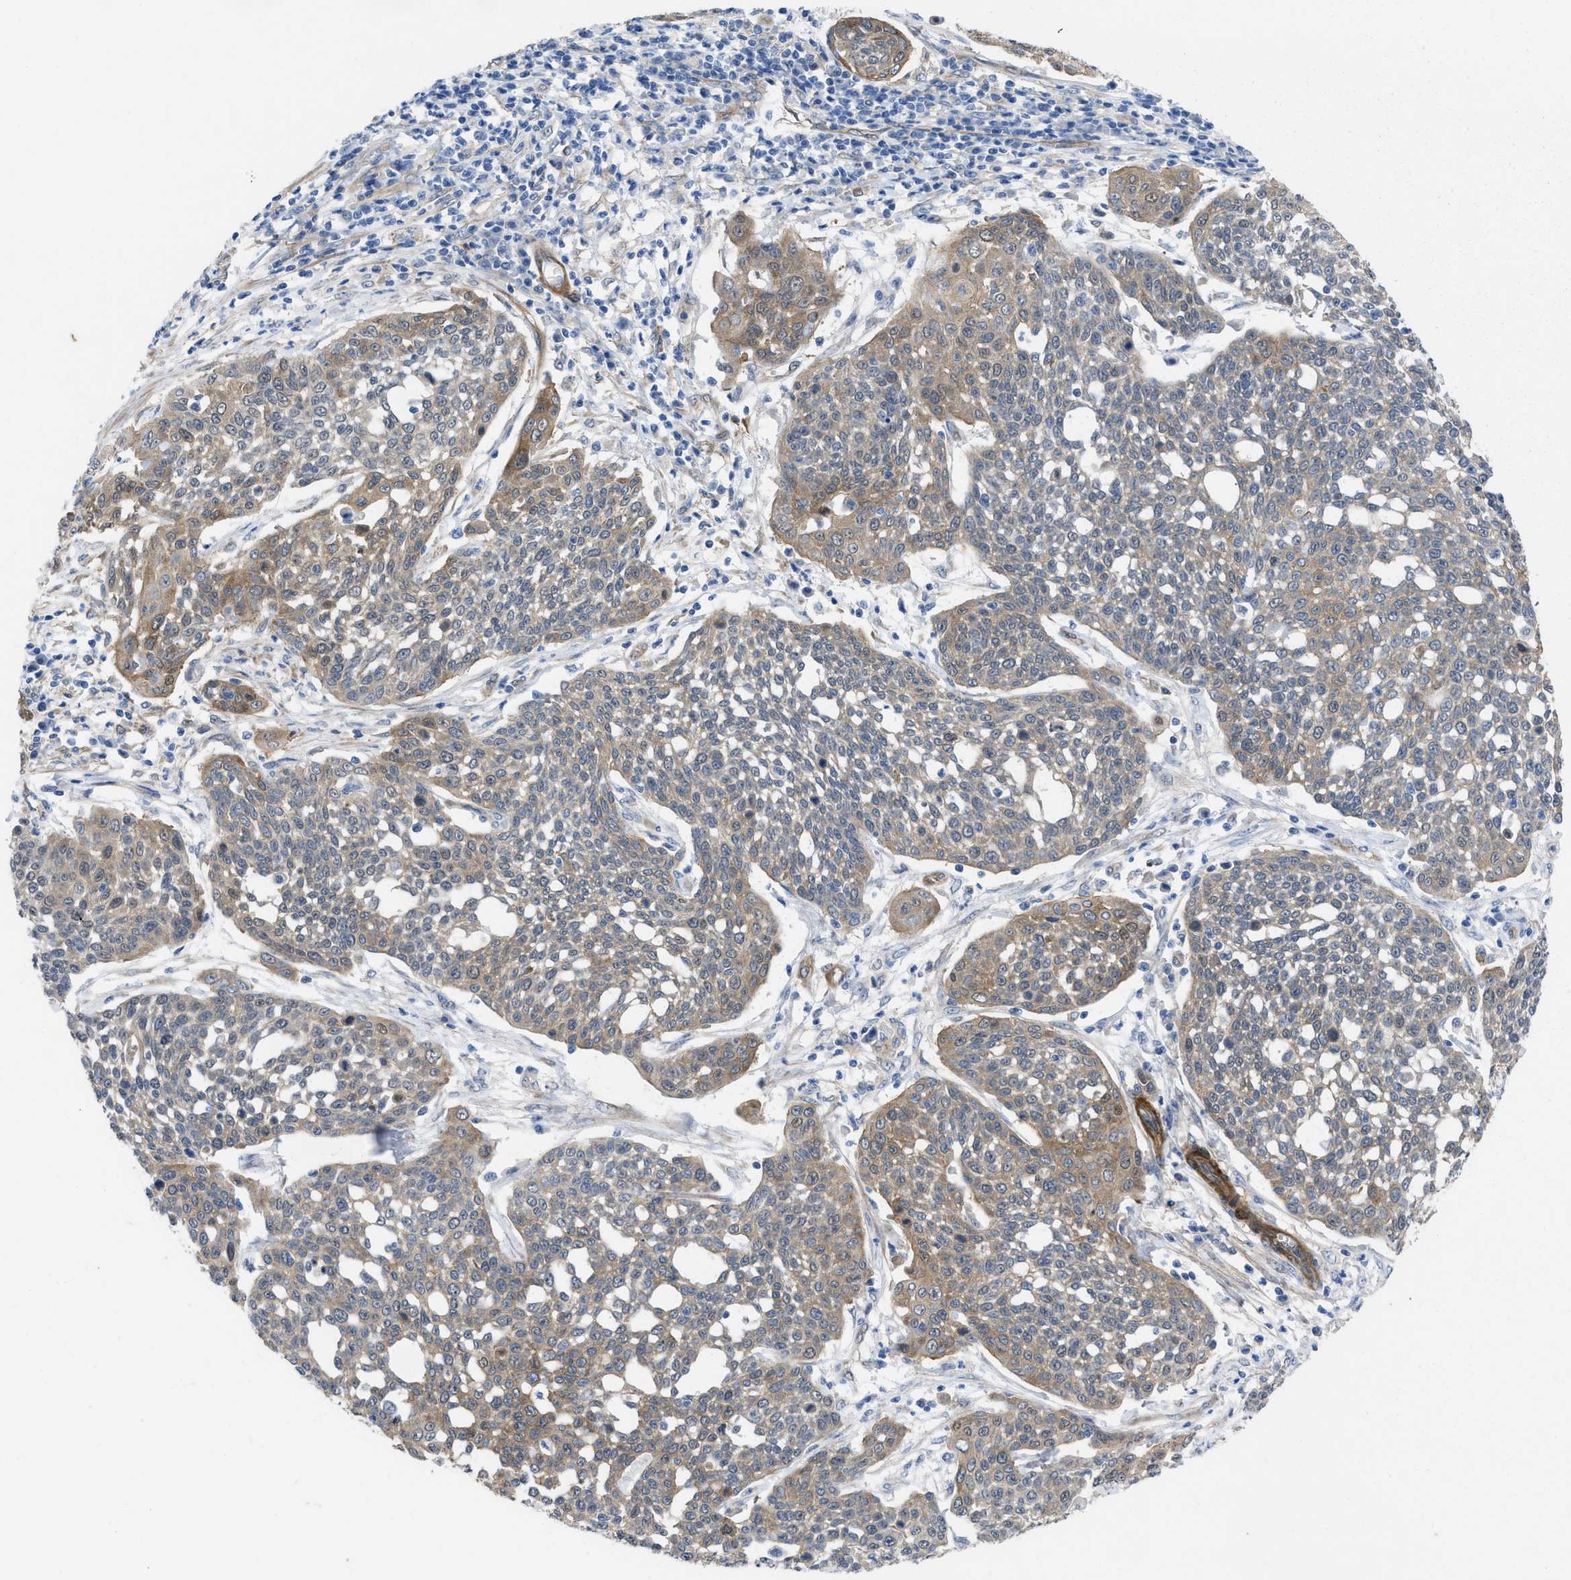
{"staining": {"intensity": "moderate", "quantity": ">75%", "location": "cytoplasmic/membranous"}, "tissue": "cervical cancer", "cell_type": "Tumor cells", "image_type": "cancer", "snomed": [{"axis": "morphology", "description": "Squamous cell carcinoma, NOS"}, {"axis": "topography", "description": "Cervix"}], "caption": "Immunohistochemistry image of neoplastic tissue: cervical cancer (squamous cell carcinoma) stained using IHC reveals medium levels of moderate protein expression localized specifically in the cytoplasmic/membranous of tumor cells, appearing as a cytoplasmic/membranous brown color.", "gene": "PDLIM5", "patient": {"sex": "female", "age": 34}}